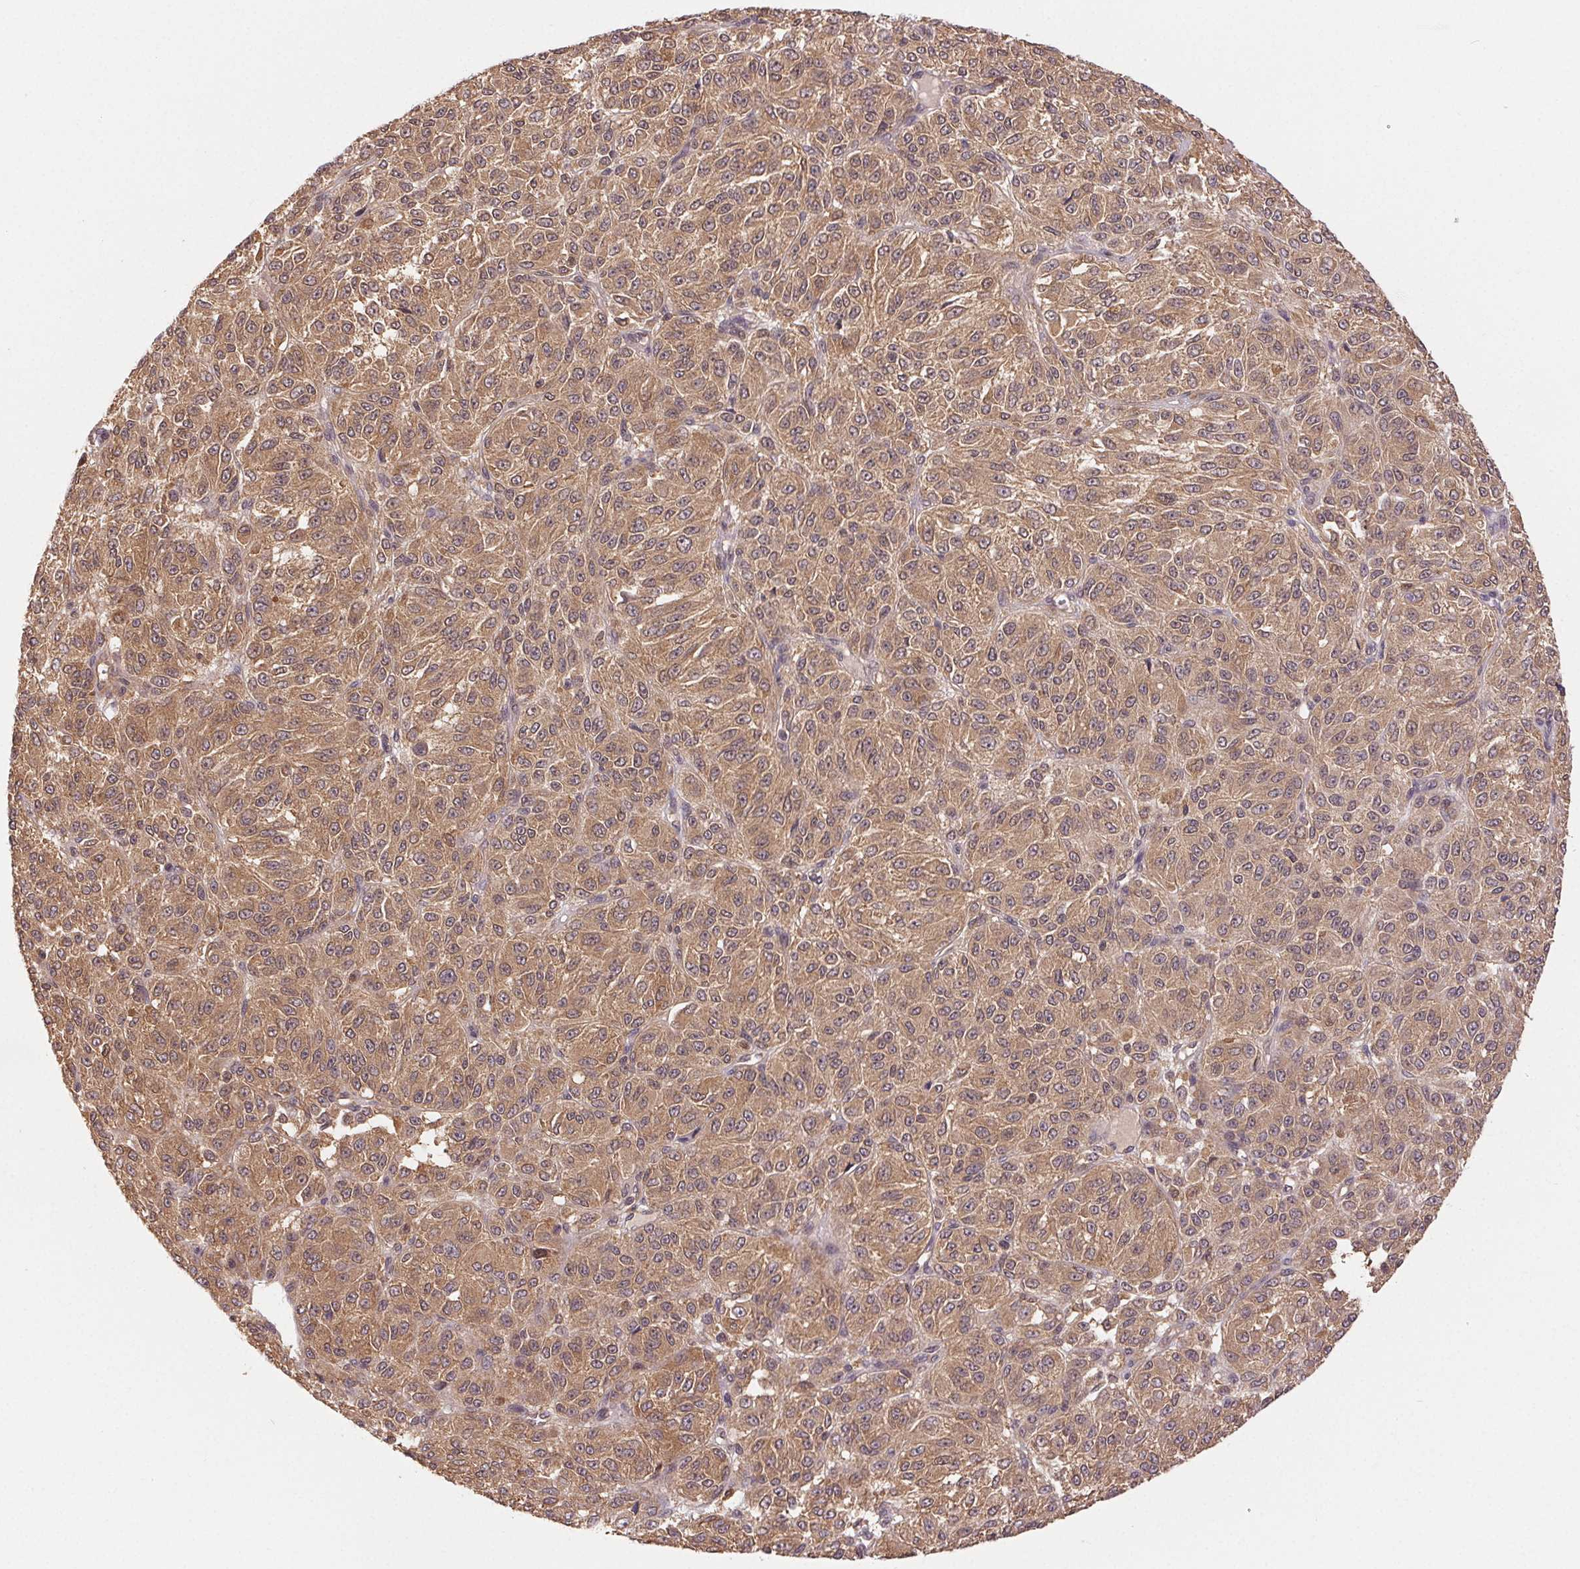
{"staining": {"intensity": "moderate", "quantity": ">75%", "location": "cytoplasmic/membranous"}, "tissue": "melanoma", "cell_type": "Tumor cells", "image_type": "cancer", "snomed": [{"axis": "morphology", "description": "Malignant melanoma, Metastatic site"}, {"axis": "topography", "description": "Brain"}], "caption": "A high-resolution image shows immunohistochemistry staining of melanoma, which displays moderate cytoplasmic/membranous positivity in about >75% of tumor cells.", "gene": "GDI2", "patient": {"sex": "female", "age": 56}}